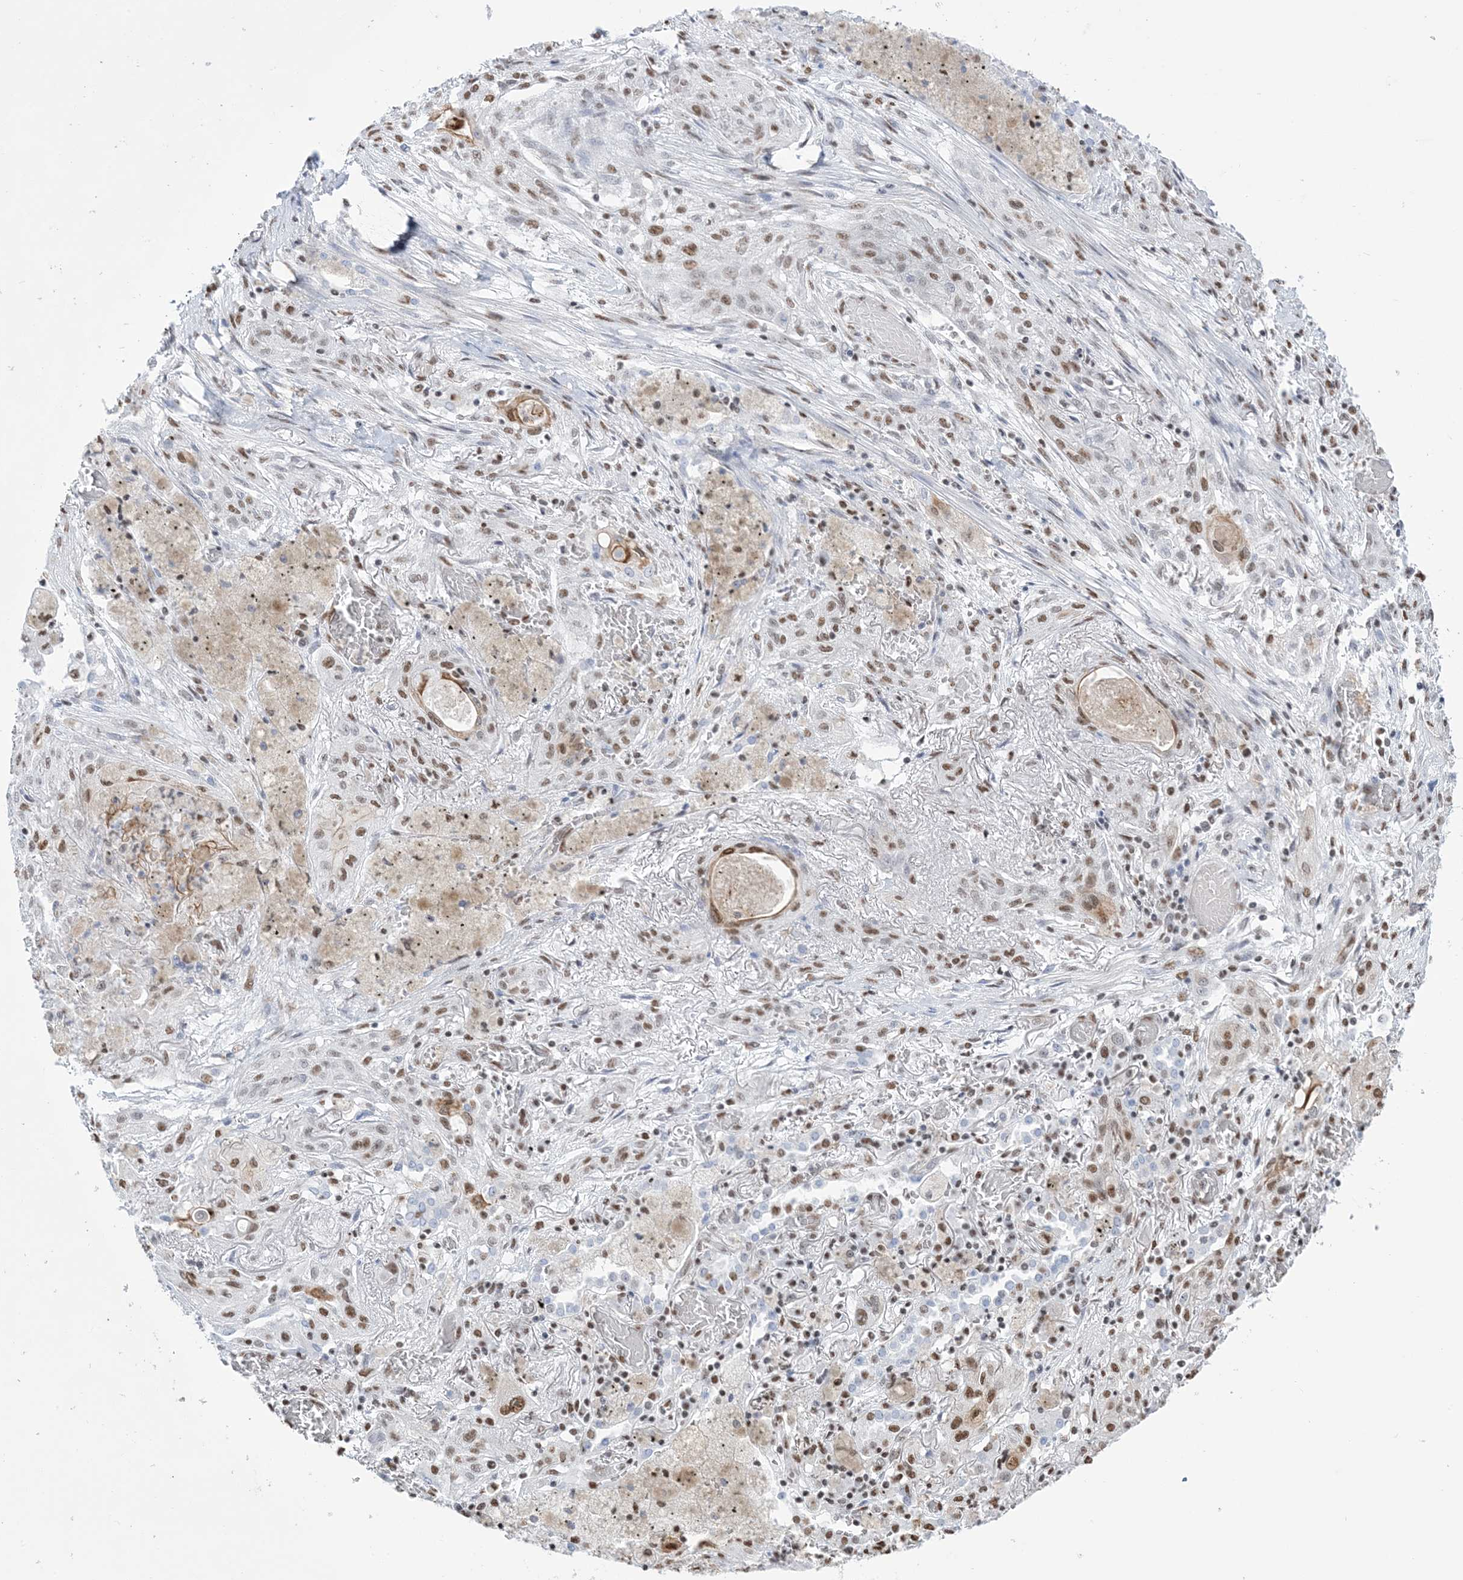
{"staining": {"intensity": "moderate", "quantity": "25%-75%", "location": "nuclear"}, "tissue": "lung cancer", "cell_type": "Tumor cells", "image_type": "cancer", "snomed": [{"axis": "morphology", "description": "Squamous cell carcinoma, NOS"}, {"axis": "topography", "description": "Lung"}], "caption": "About 25%-75% of tumor cells in human lung cancer exhibit moderate nuclear protein expression as visualized by brown immunohistochemical staining.", "gene": "ZNF792", "patient": {"sex": "female", "age": 47}}